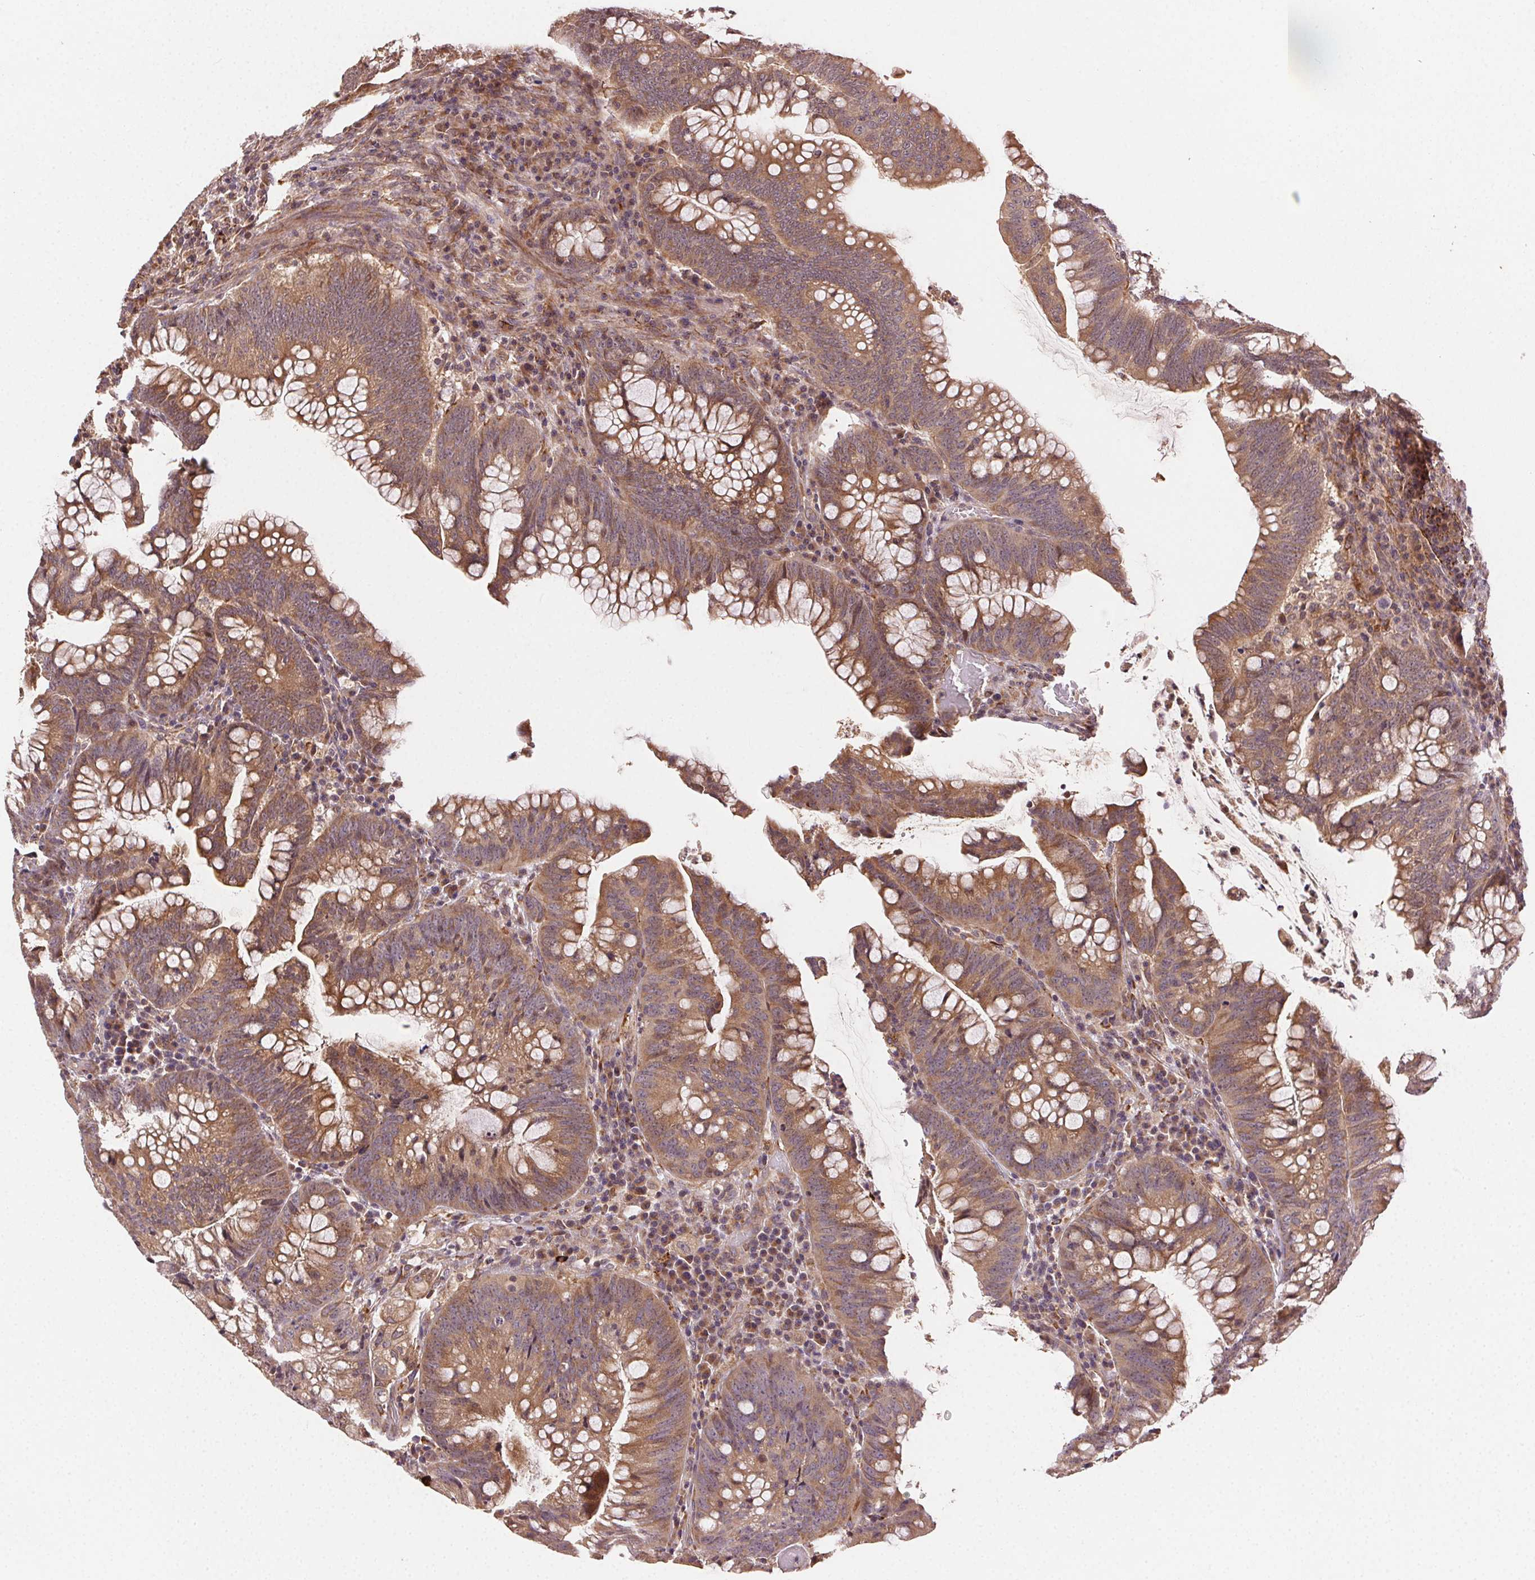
{"staining": {"intensity": "moderate", "quantity": ">75%", "location": "cytoplasmic/membranous"}, "tissue": "colorectal cancer", "cell_type": "Tumor cells", "image_type": "cancer", "snomed": [{"axis": "morphology", "description": "Adenocarcinoma, NOS"}, {"axis": "topography", "description": "Colon"}], "caption": "Moderate cytoplasmic/membranous positivity for a protein is seen in approximately >75% of tumor cells of colorectal cancer using IHC.", "gene": "KLHL15", "patient": {"sex": "male", "age": 62}}